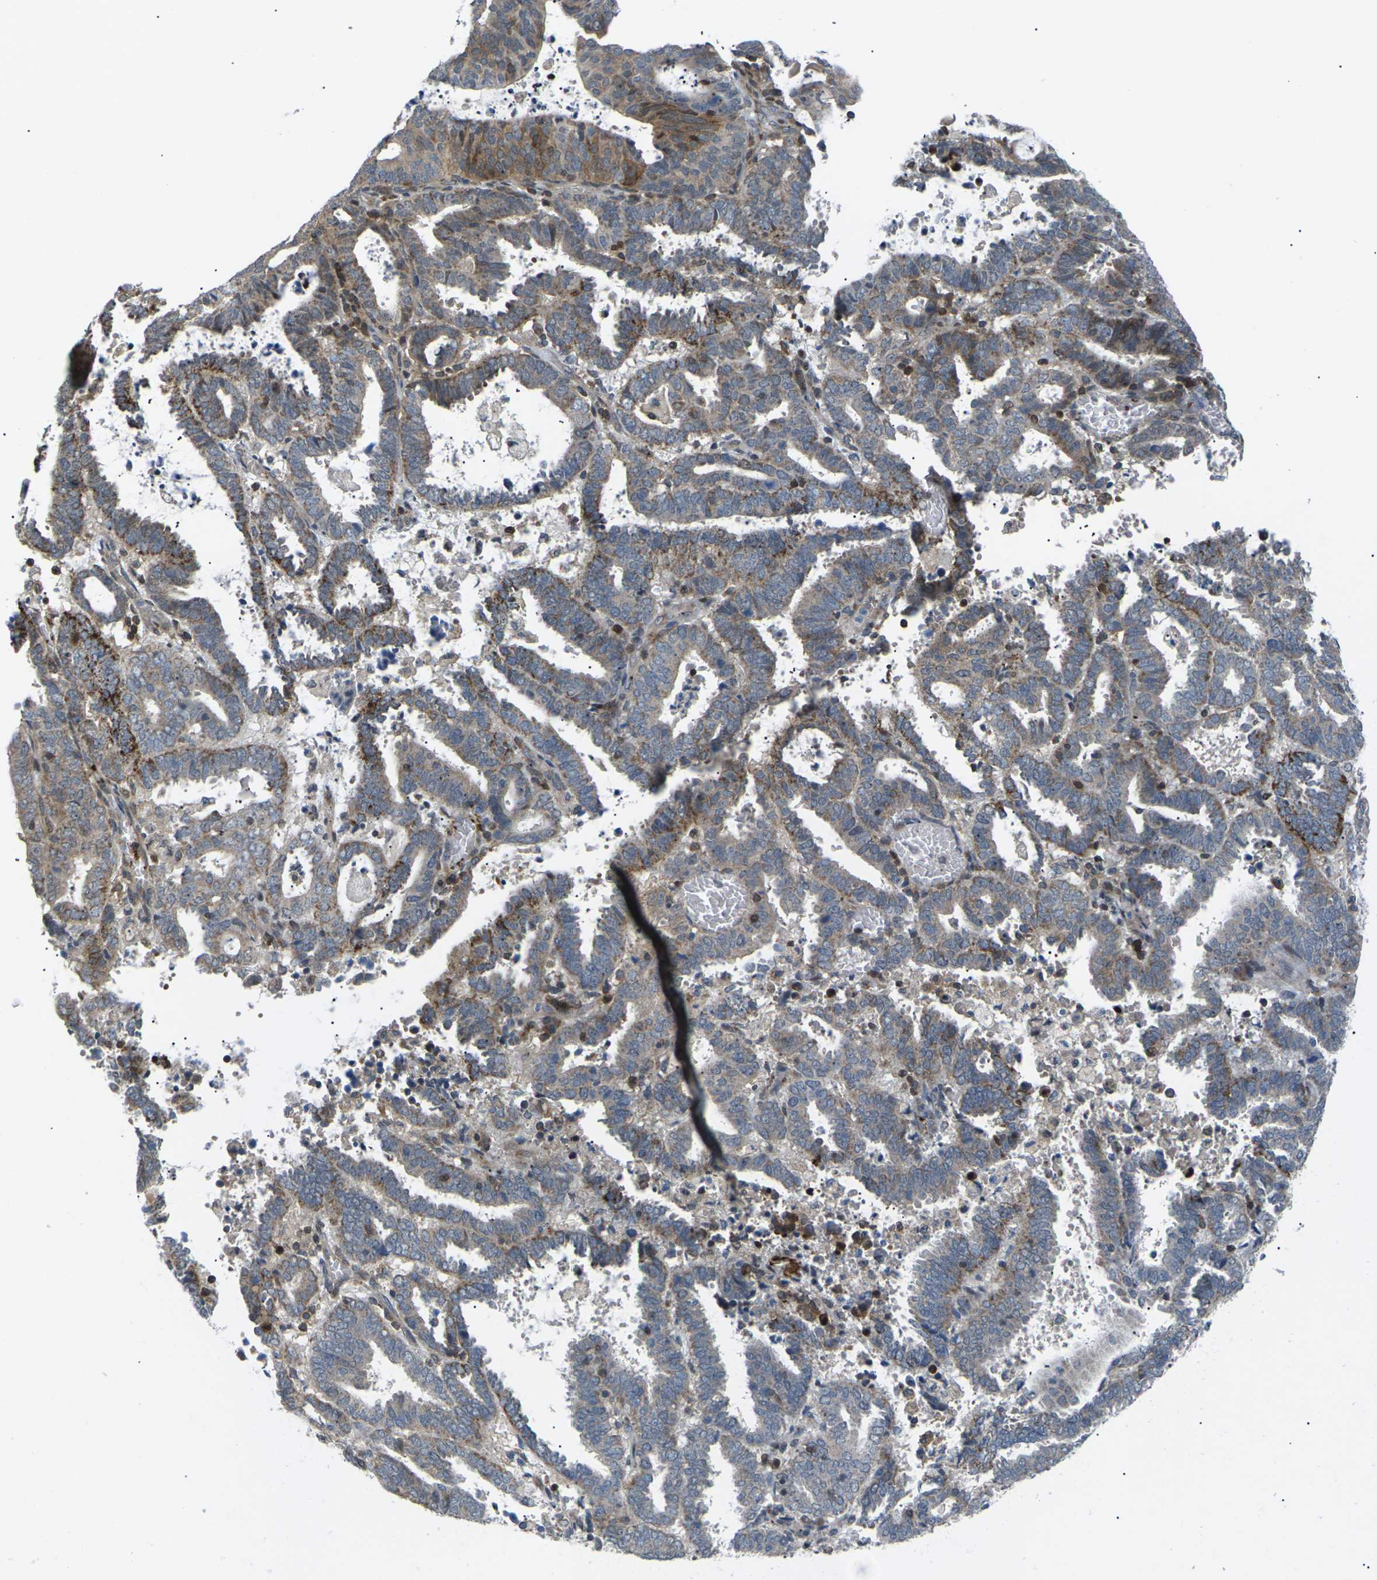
{"staining": {"intensity": "moderate", "quantity": "25%-75%", "location": "cytoplasmic/membranous"}, "tissue": "endometrial cancer", "cell_type": "Tumor cells", "image_type": "cancer", "snomed": [{"axis": "morphology", "description": "Adenocarcinoma, NOS"}, {"axis": "topography", "description": "Uterus"}], "caption": "Tumor cells demonstrate moderate cytoplasmic/membranous staining in about 25%-75% of cells in endometrial adenocarcinoma.", "gene": "RPS6KA3", "patient": {"sex": "female", "age": 83}}